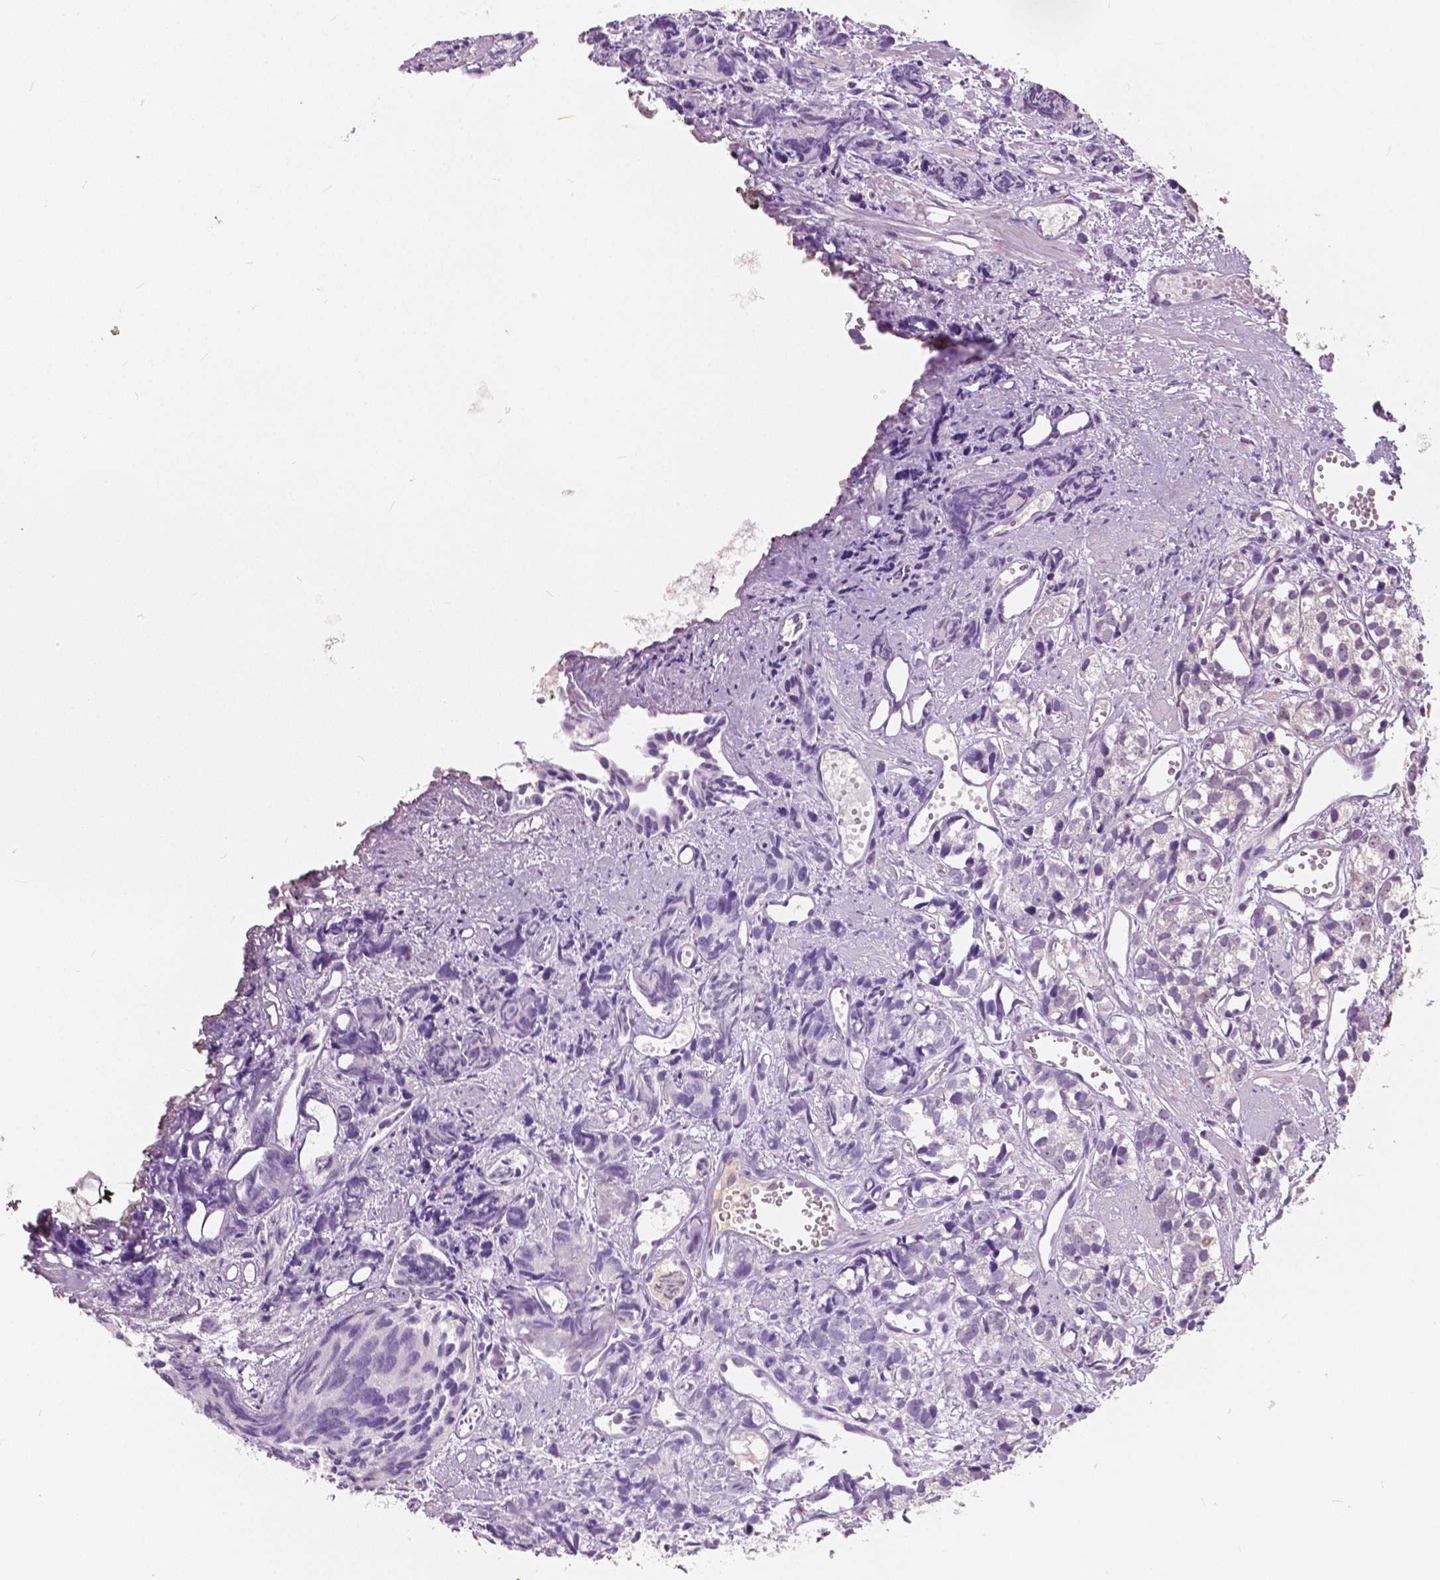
{"staining": {"intensity": "weak", "quantity": "<25%", "location": "cytoplasmic/membranous,nuclear"}, "tissue": "prostate cancer", "cell_type": "Tumor cells", "image_type": "cancer", "snomed": [{"axis": "morphology", "description": "Adenocarcinoma, High grade"}, {"axis": "topography", "description": "Prostate"}], "caption": "Tumor cells show no significant protein positivity in prostate high-grade adenocarcinoma.", "gene": "TKFC", "patient": {"sex": "male", "age": 77}}